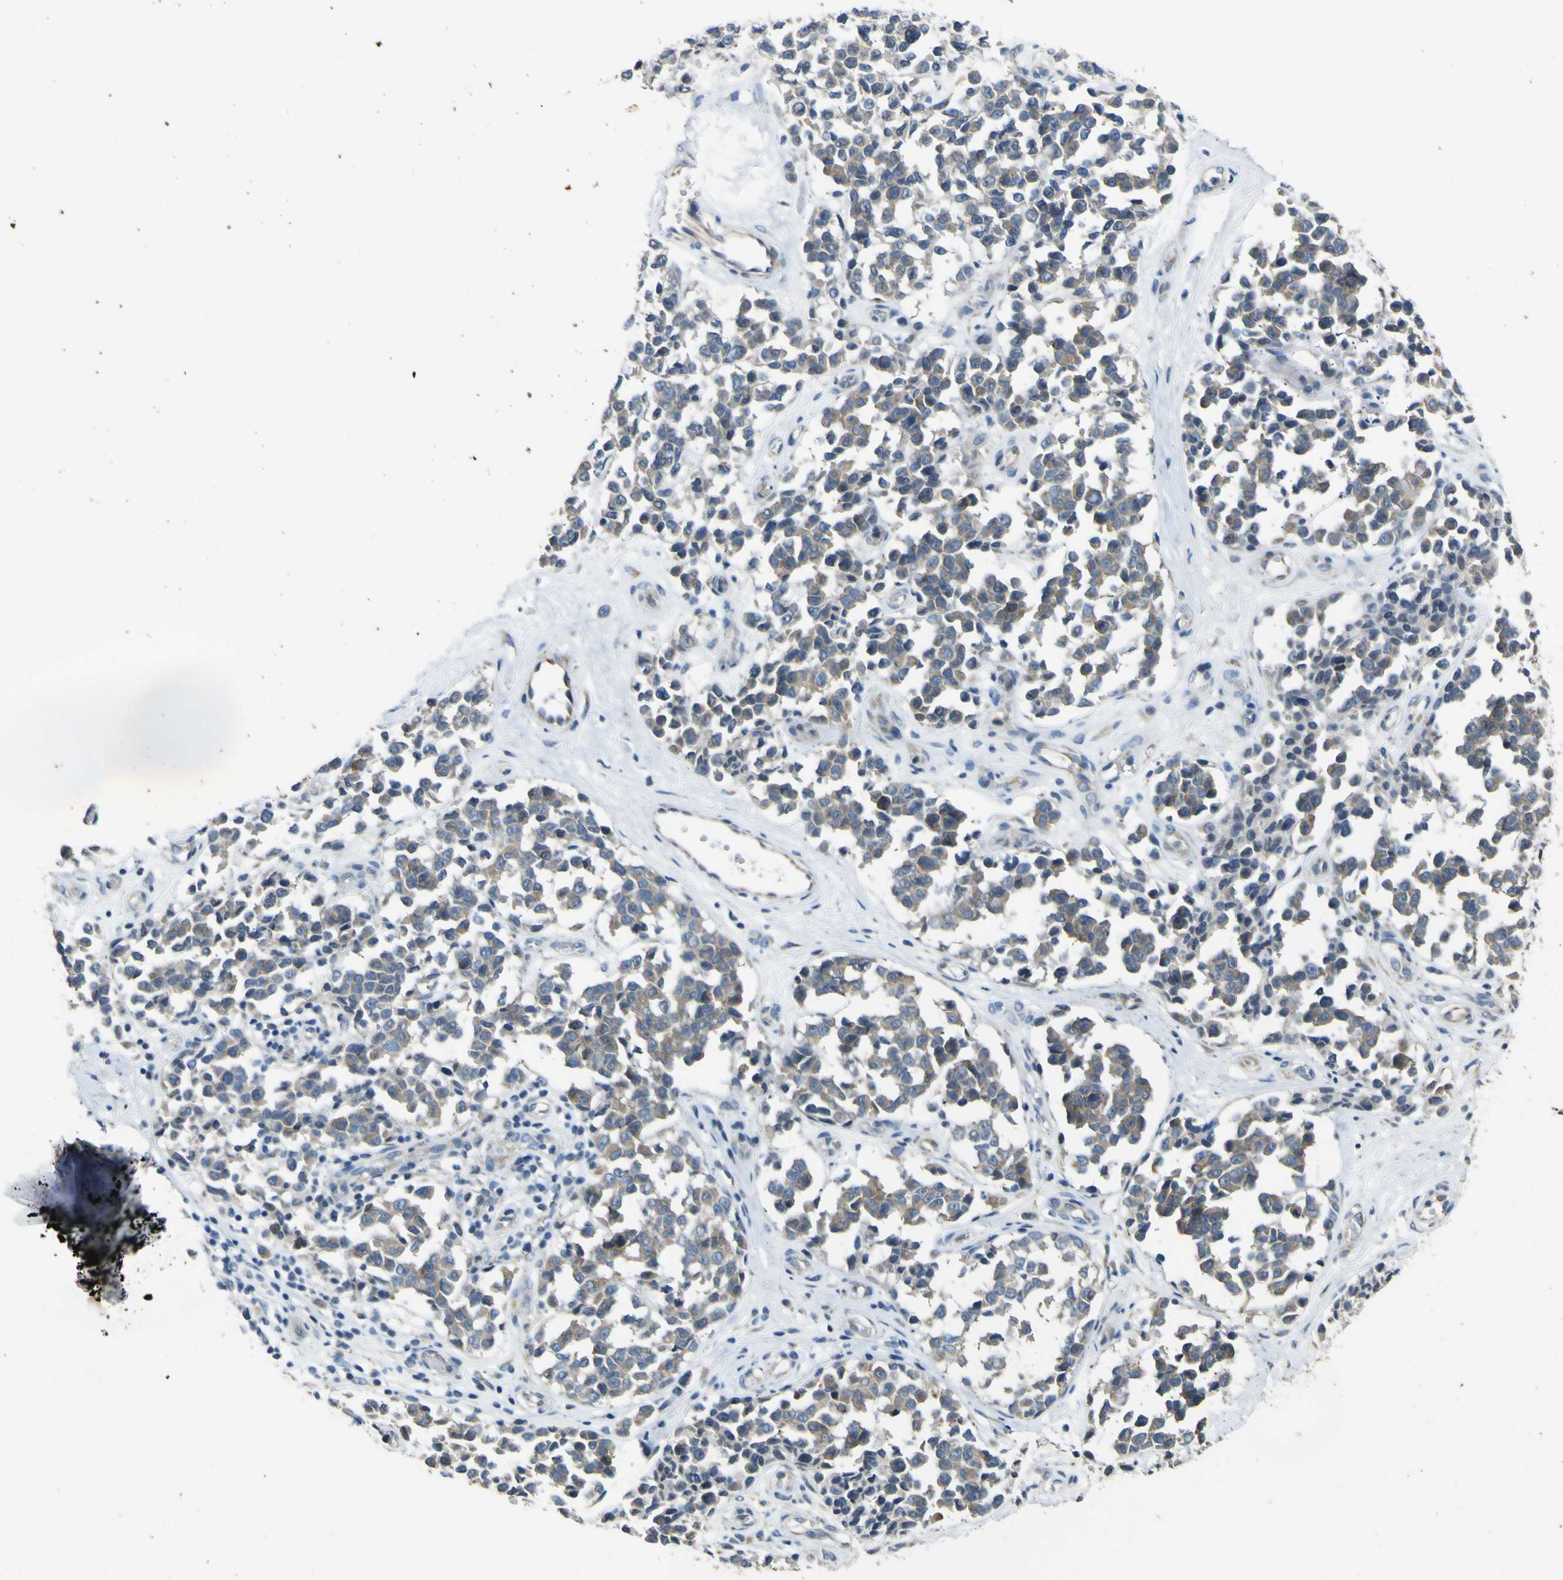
{"staining": {"intensity": "weak", "quantity": ">75%", "location": "cytoplasmic/membranous"}, "tissue": "melanoma", "cell_type": "Tumor cells", "image_type": "cancer", "snomed": [{"axis": "morphology", "description": "Malignant melanoma, NOS"}, {"axis": "topography", "description": "Skin"}], "caption": "Human malignant melanoma stained with a brown dye demonstrates weak cytoplasmic/membranous positive staining in approximately >75% of tumor cells.", "gene": "LDLR", "patient": {"sex": "female", "age": 64}}